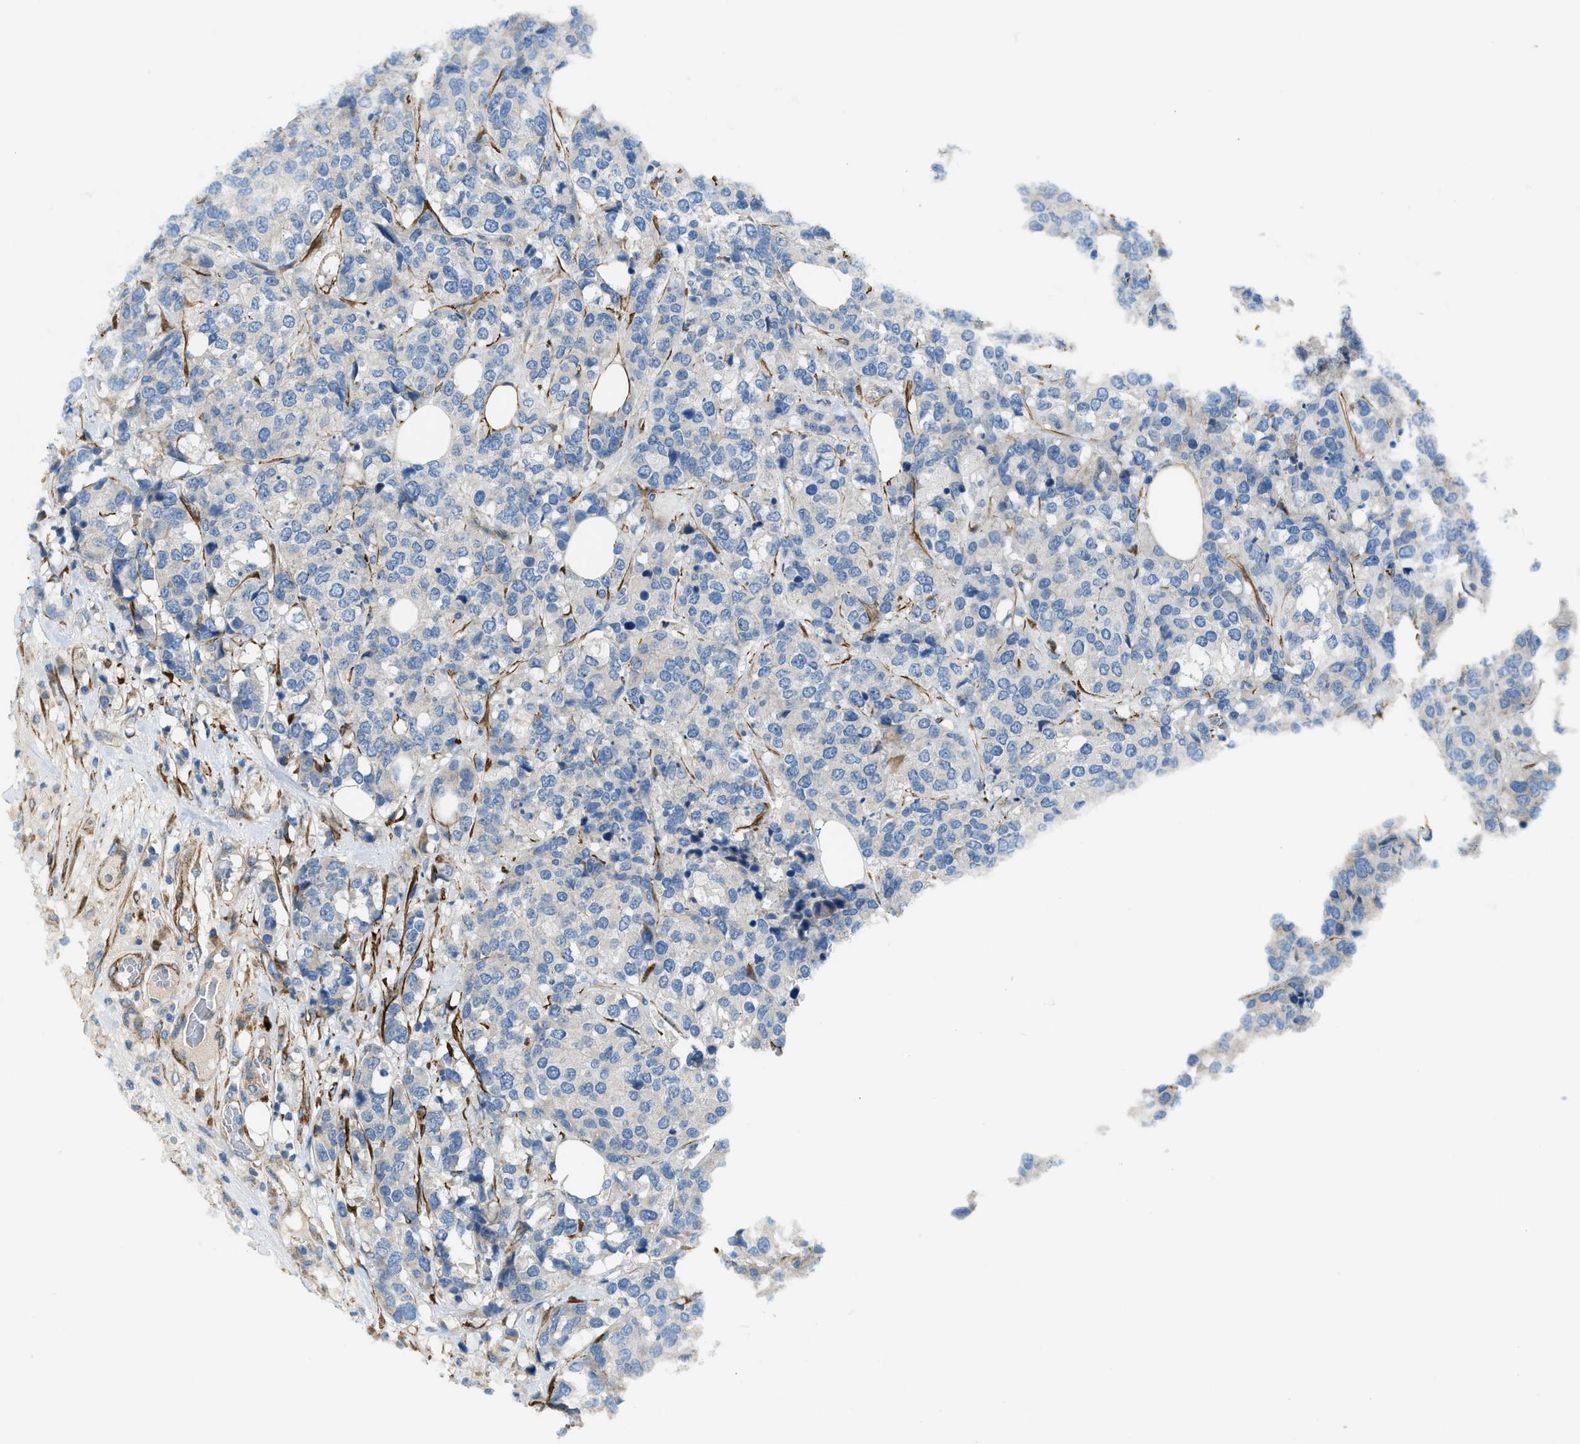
{"staining": {"intensity": "negative", "quantity": "none", "location": "none"}, "tissue": "breast cancer", "cell_type": "Tumor cells", "image_type": "cancer", "snomed": [{"axis": "morphology", "description": "Lobular carcinoma"}, {"axis": "topography", "description": "Breast"}], "caption": "The IHC image has no significant expression in tumor cells of lobular carcinoma (breast) tissue.", "gene": "BMPR1A", "patient": {"sex": "female", "age": 59}}